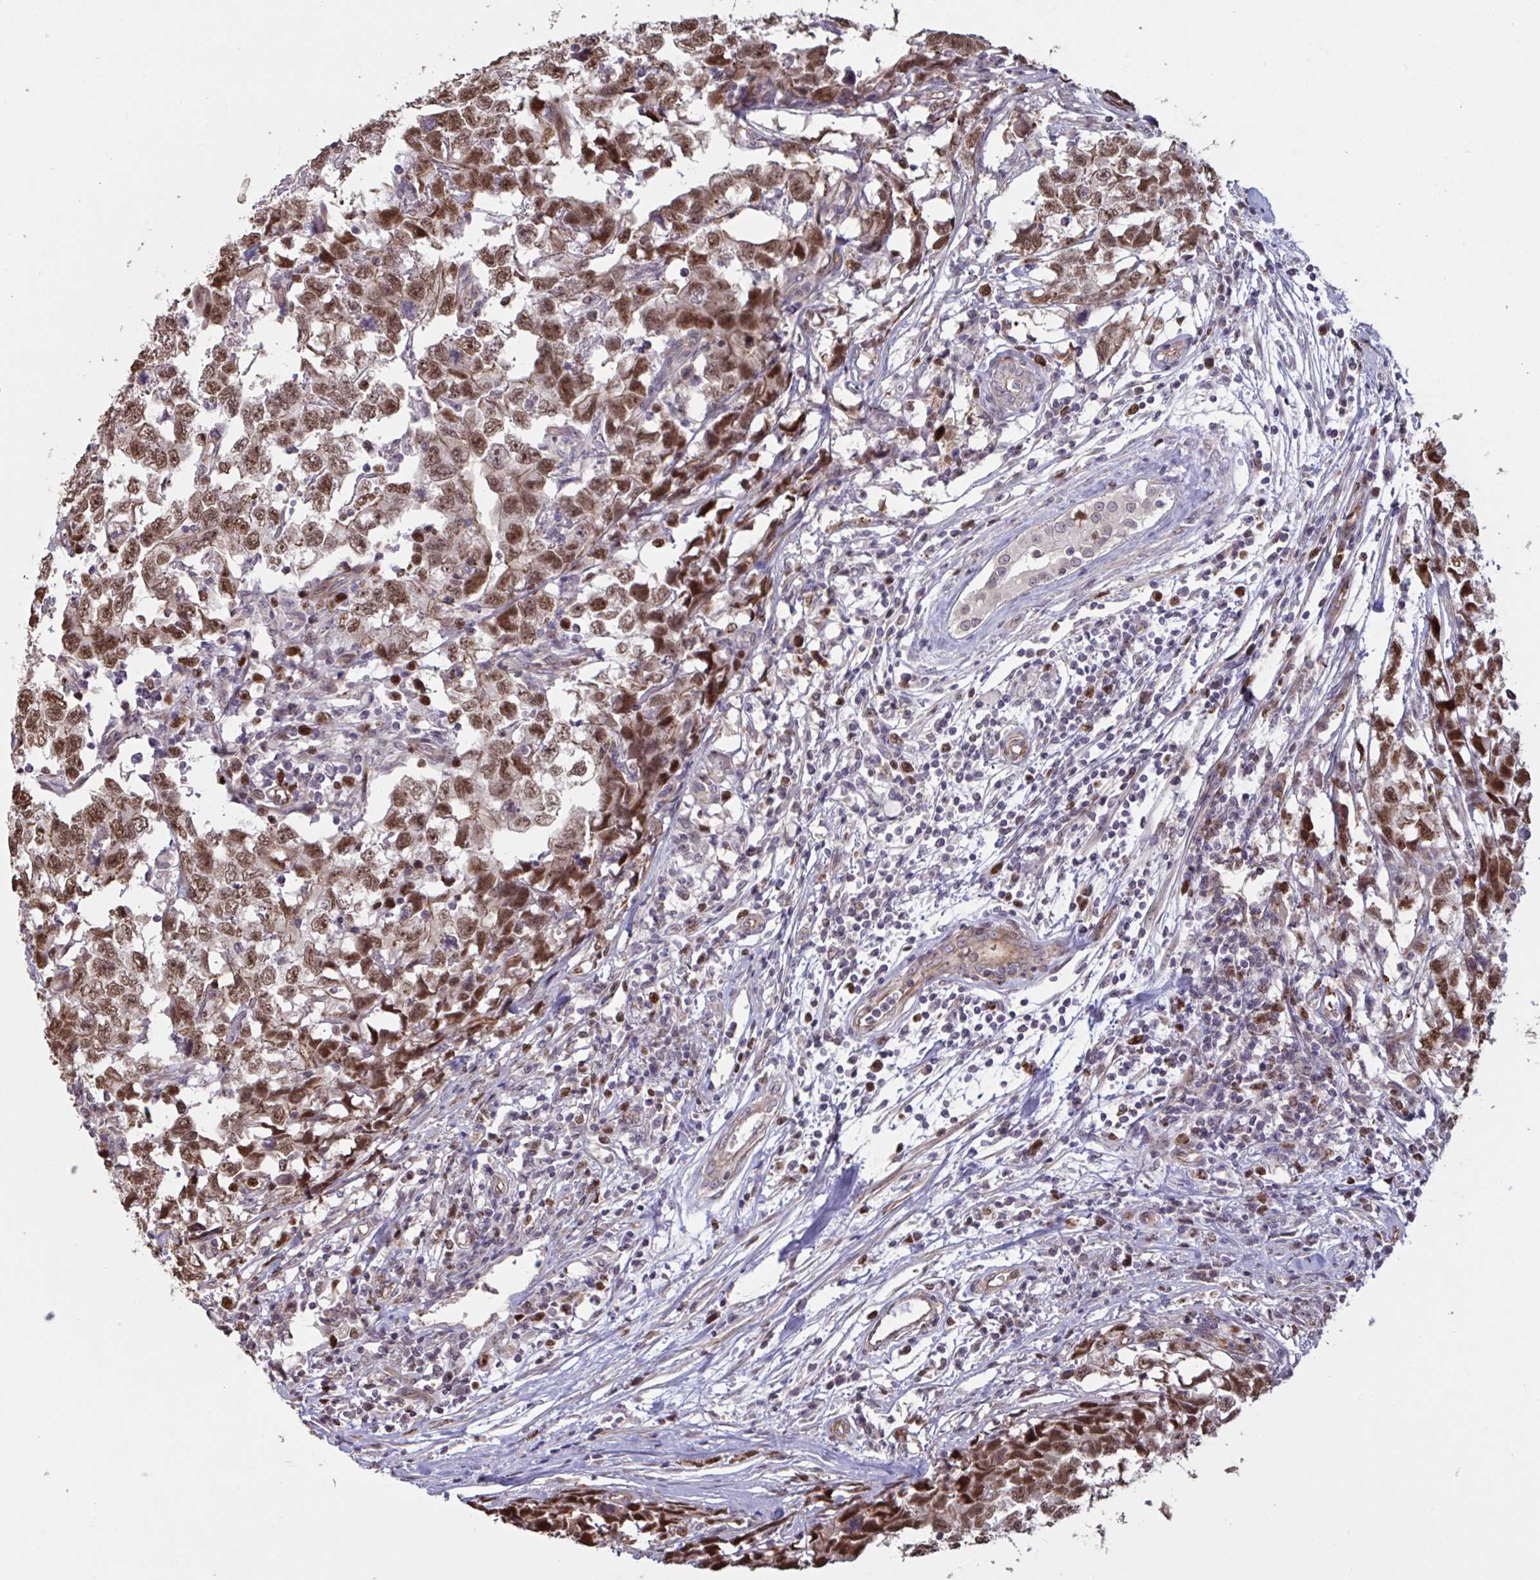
{"staining": {"intensity": "moderate", "quantity": ">75%", "location": "nuclear"}, "tissue": "testis cancer", "cell_type": "Tumor cells", "image_type": "cancer", "snomed": [{"axis": "morphology", "description": "Carcinoma, Embryonal, NOS"}, {"axis": "topography", "description": "Testis"}], "caption": "A photomicrograph of embryonal carcinoma (testis) stained for a protein exhibits moderate nuclear brown staining in tumor cells.", "gene": "IPO5", "patient": {"sex": "male", "age": 22}}